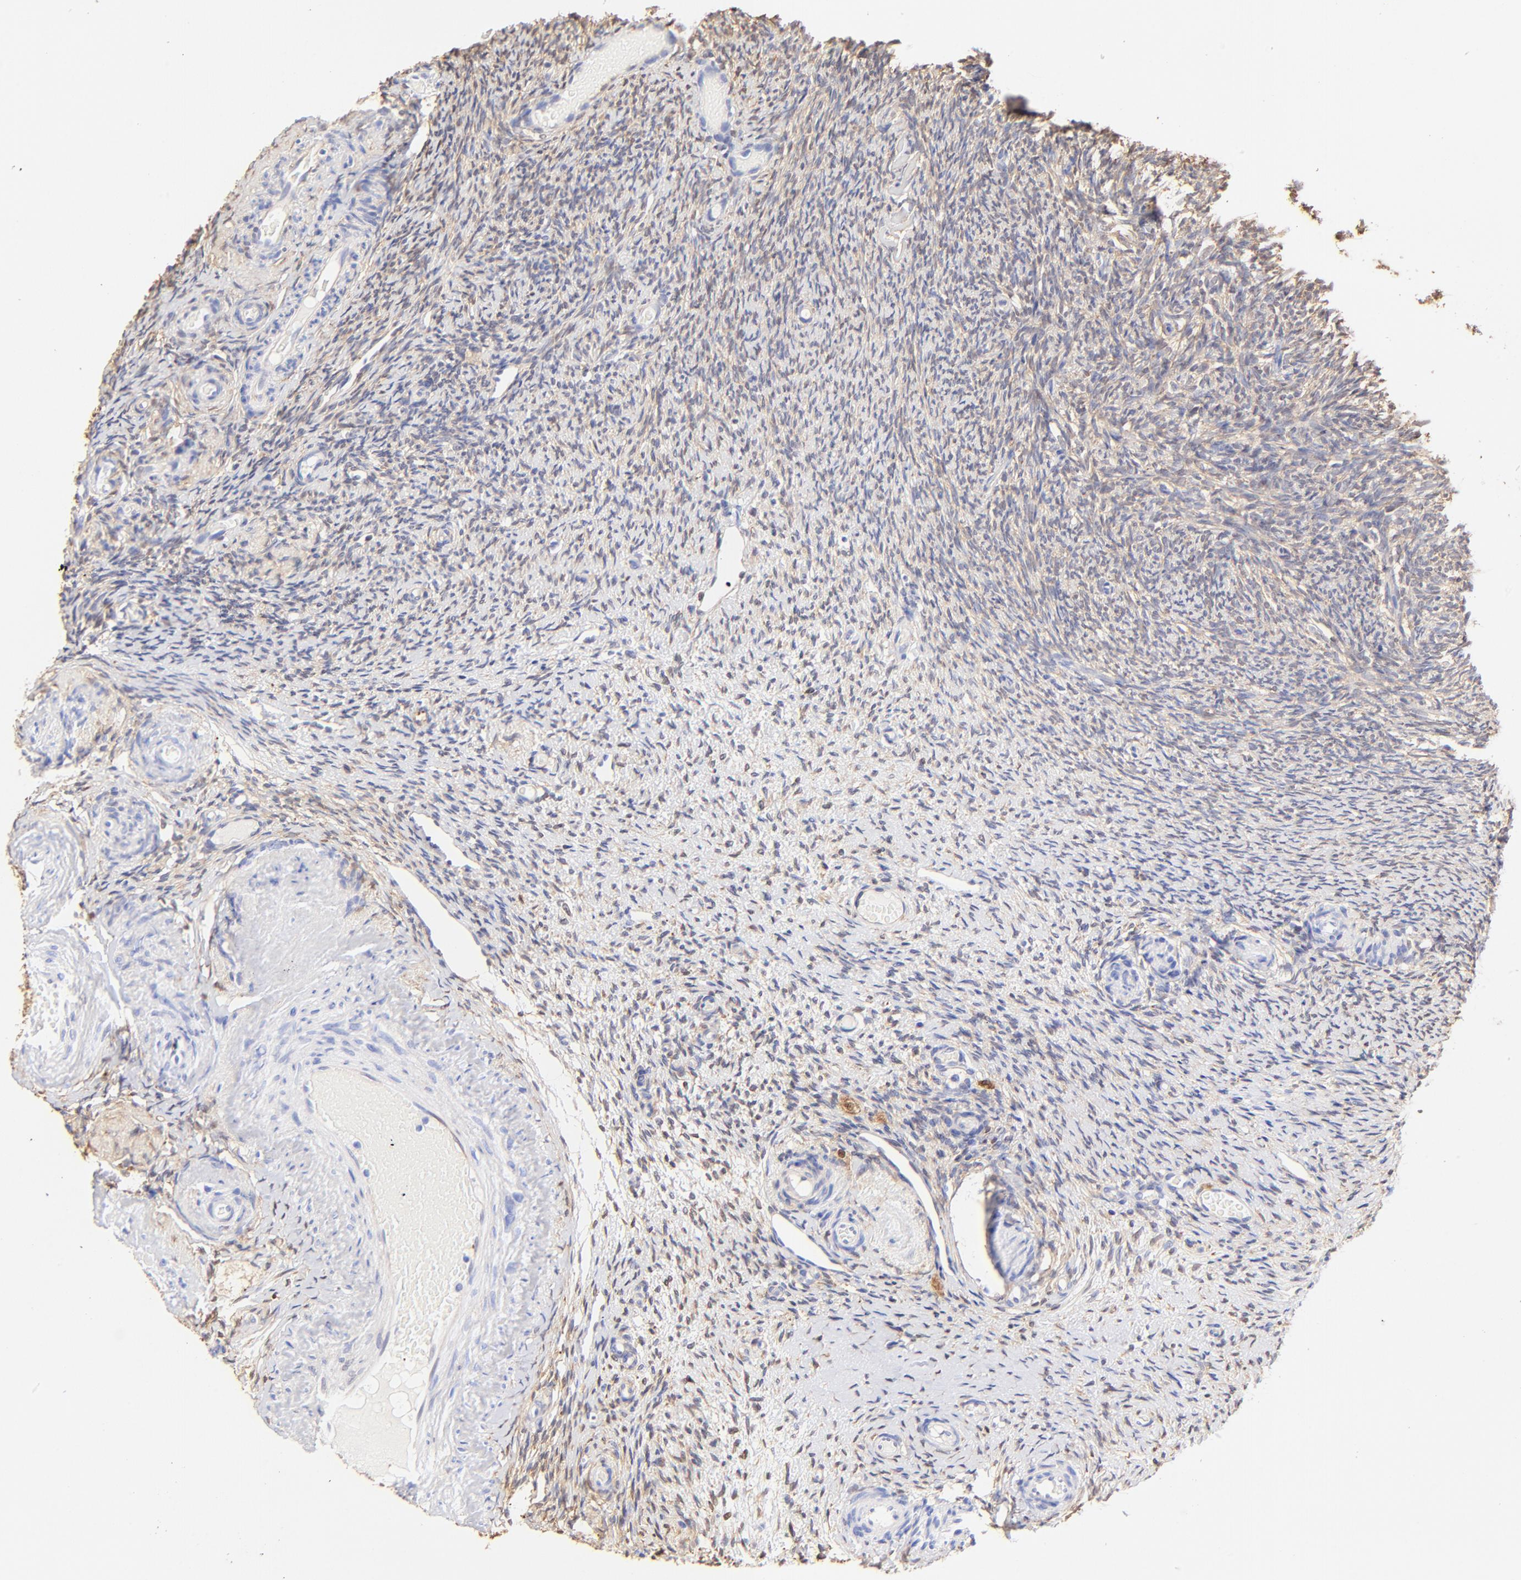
{"staining": {"intensity": "negative", "quantity": "none", "location": "none"}, "tissue": "ovary", "cell_type": "Follicle cells", "image_type": "normal", "snomed": [{"axis": "morphology", "description": "Normal tissue, NOS"}, {"axis": "topography", "description": "Ovary"}], "caption": "The photomicrograph displays no staining of follicle cells in benign ovary.", "gene": "ALDH1A1", "patient": {"sex": "female", "age": 60}}